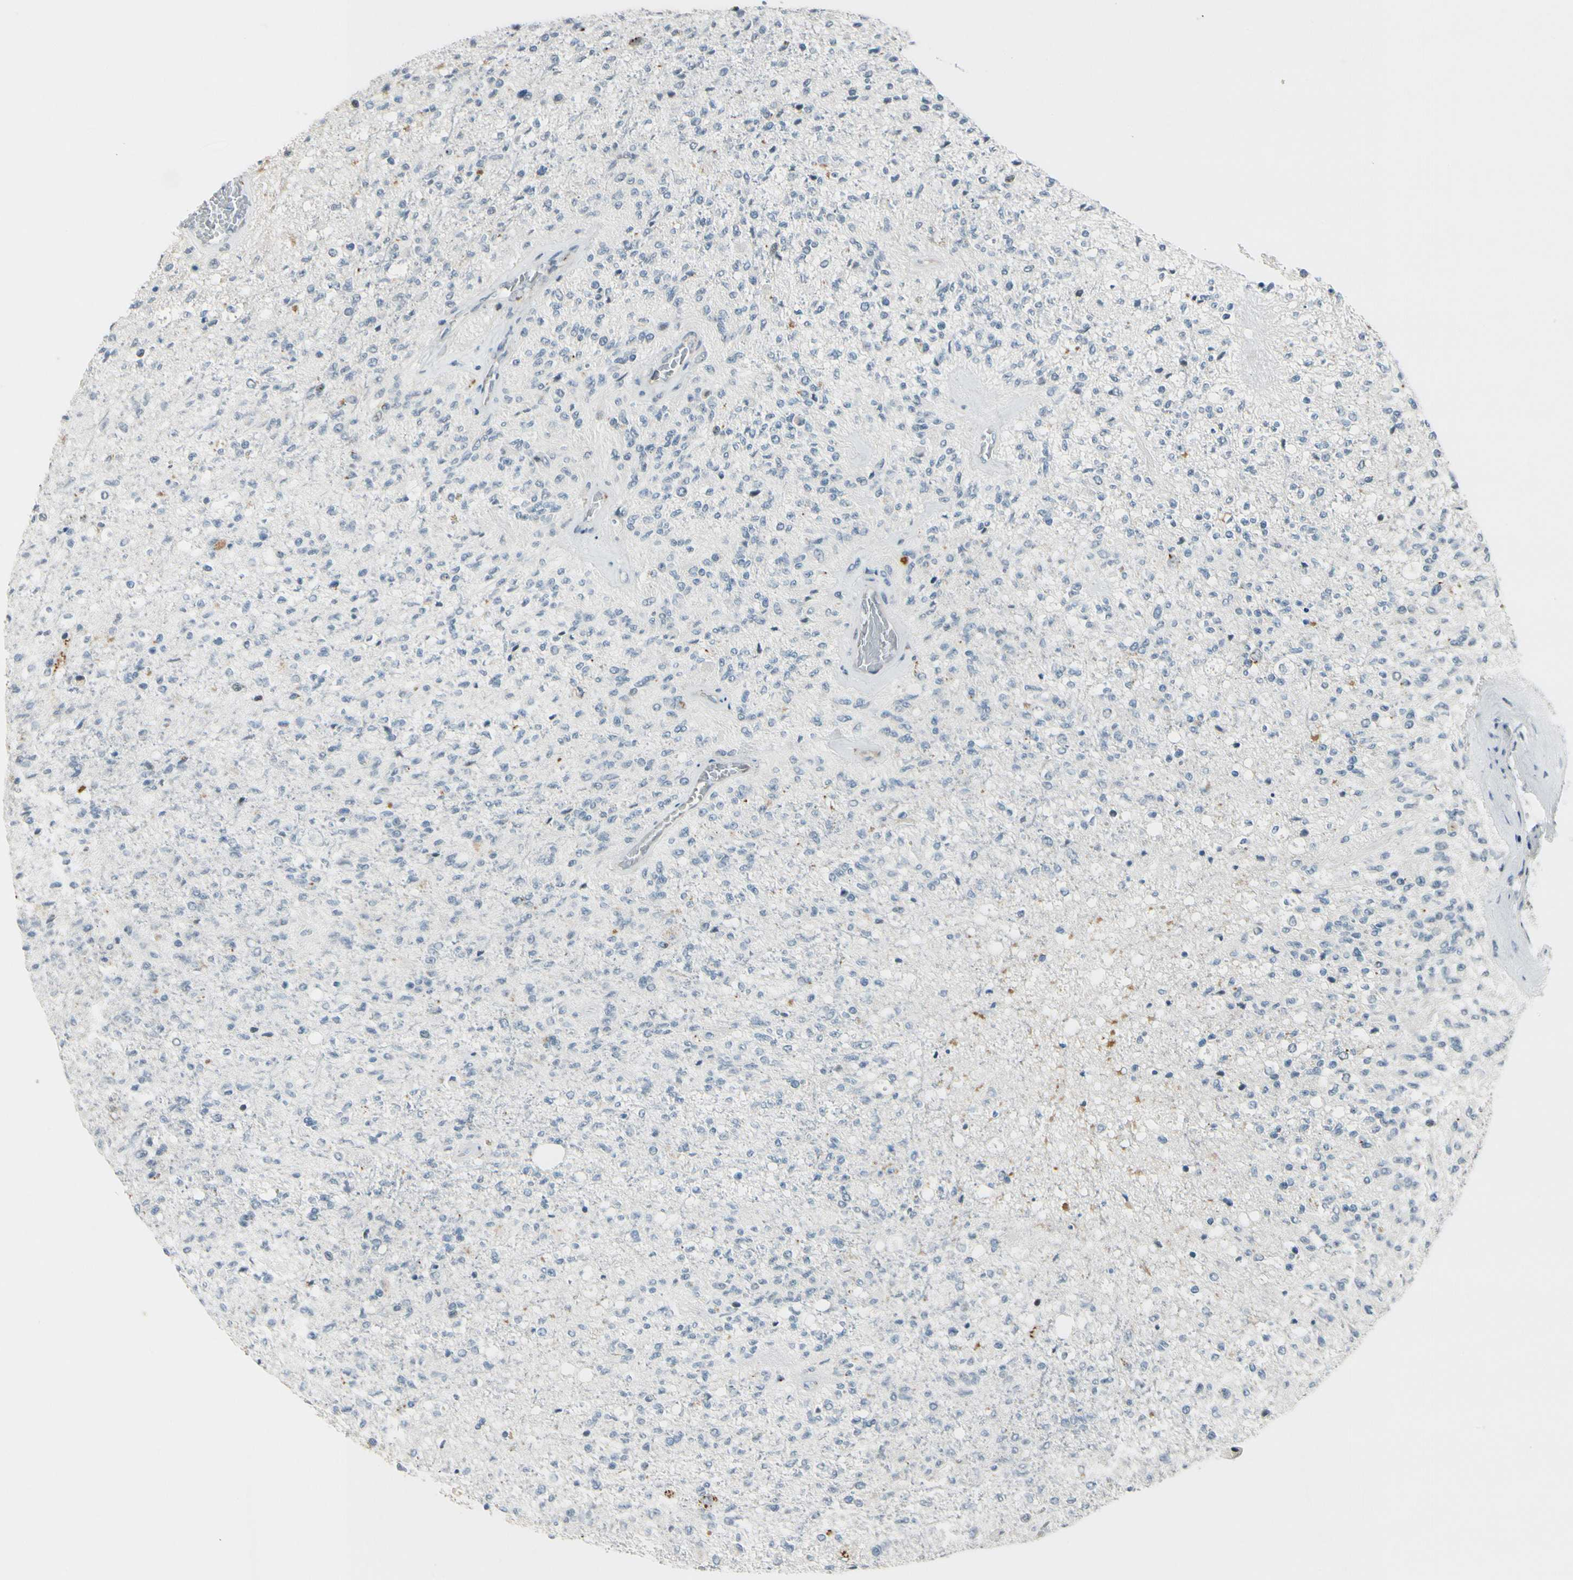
{"staining": {"intensity": "negative", "quantity": "none", "location": "none"}, "tissue": "glioma", "cell_type": "Tumor cells", "image_type": "cancer", "snomed": [{"axis": "morphology", "description": "Normal tissue, NOS"}, {"axis": "morphology", "description": "Glioma, malignant, High grade"}, {"axis": "topography", "description": "Cerebral cortex"}], "caption": "Immunohistochemistry image of neoplastic tissue: glioma stained with DAB (3,3'-diaminobenzidine) exhibits no significant protein staining in tumor cells.", "gene": "B4GALNT1", "patient": {"sex": "male", "age": 77}}